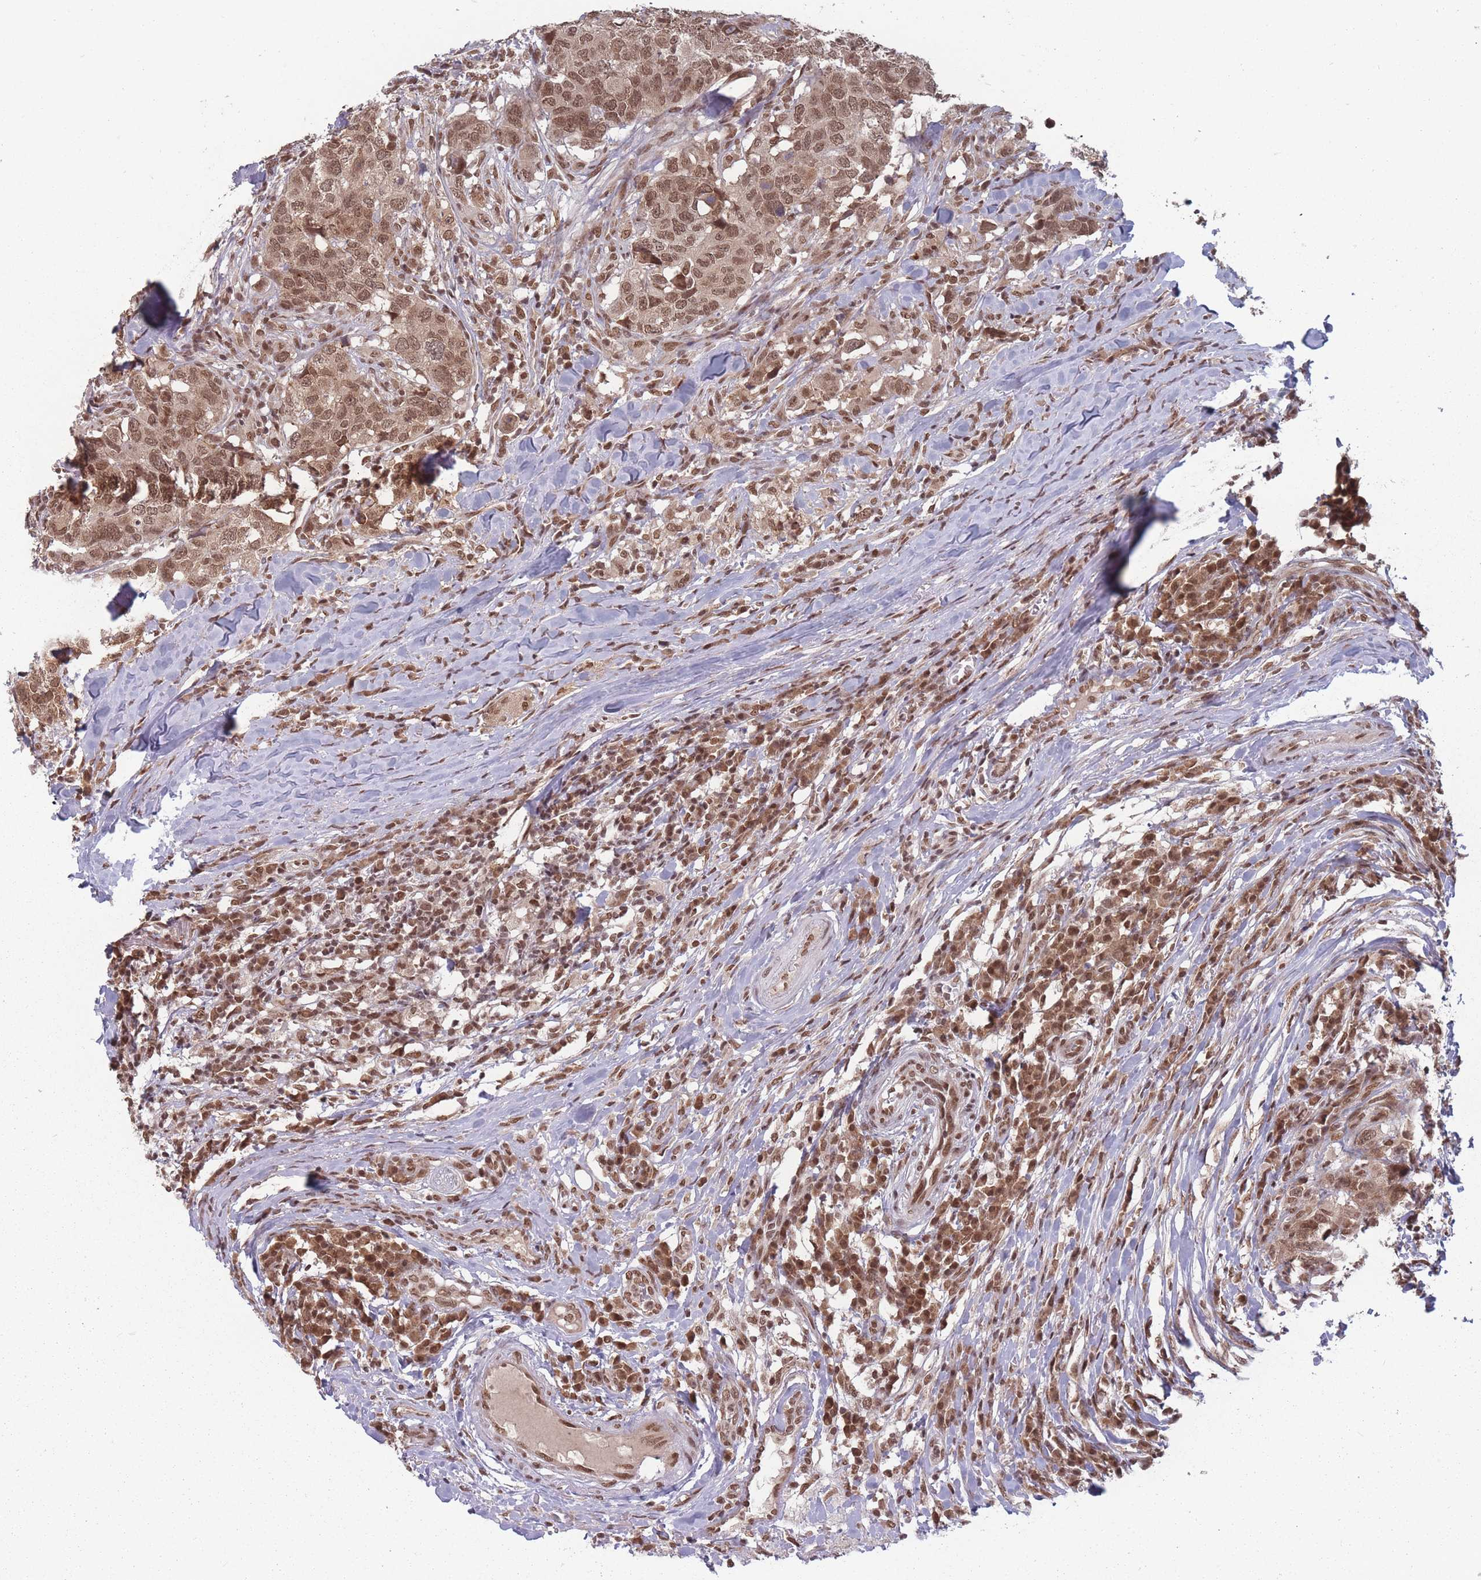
{"staining": {"intensity": "moderate", "quantity": ">75%", "location": "nuclear"}, "tissue": "head and neck cancer", "cell_type": "Tumor cells", "image_type": "cancer", "snomed": [{"axis": "morphology", "description": "Normal tissue, NOS"}, {"axis": "morphology", "description": "Squamous cell carcinoma, NOS"}, {"axis": "topography", "description": "Skeletal muscle"}, {"axis": "topography", "description": "Vascular tissue"}, {"axis": "topography", "description": "Peripheral nerve tissue"}, {"axis": "topography", "description": "Head-Neck"}], "caption": "Protein expression by immunohistochemistry (IHC) demonstrates moderate nuclear staining in approximately >75% of tumor cells in squamous cell carcinoma (head and neck).", "gene": "TMED3", "patient": {"sex": "male", "age": 66}}